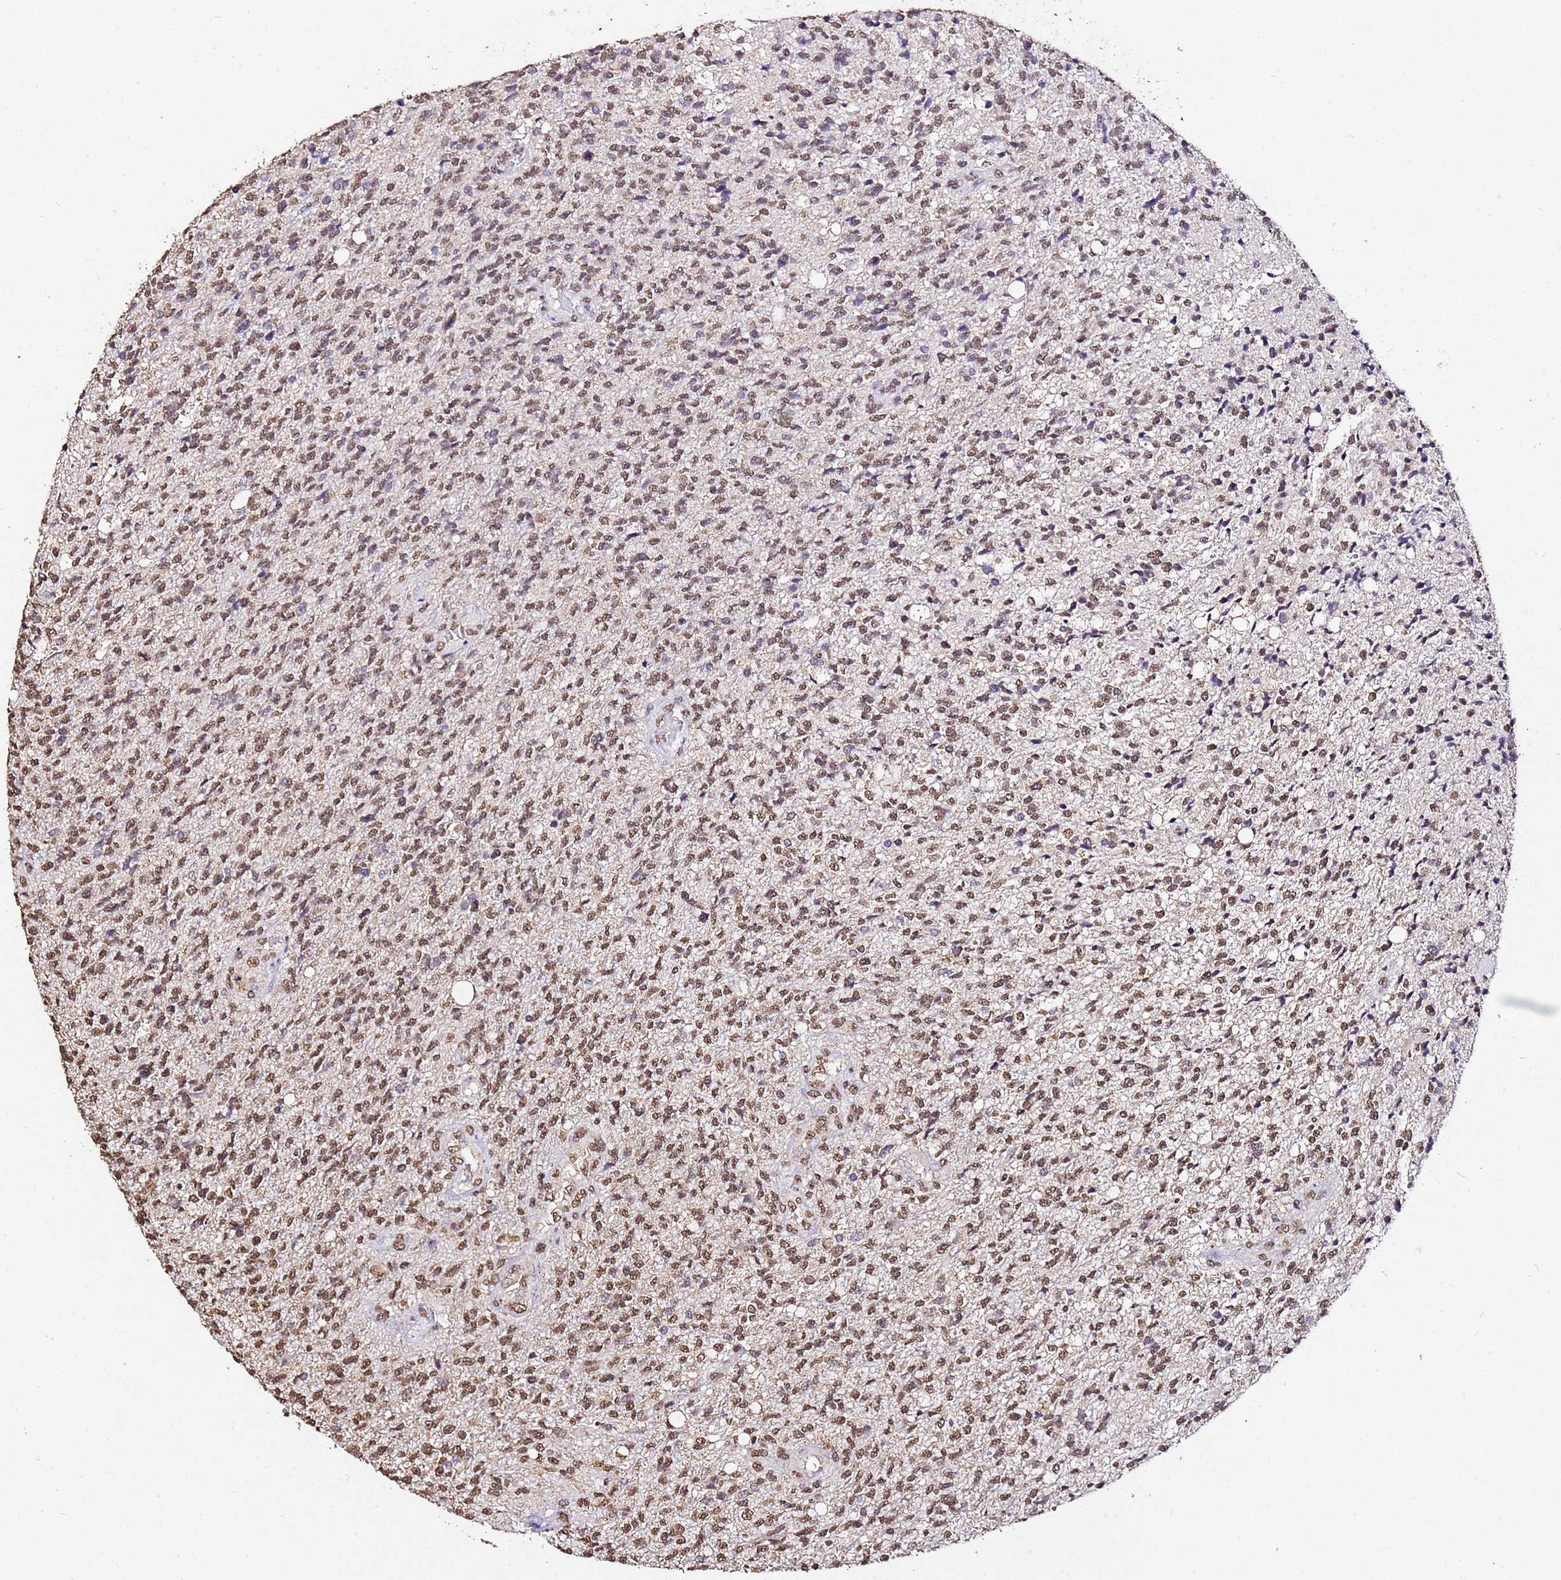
{"staining": {"intensity": "moderate", "quantity": ">75%", "location": "nuclear"}, "tissue": "glioma", "cell_type": "Tumor cells", "image_type": "cancer", "snomed": [{"axis": "morphology", "description": "Glioma, malignant, High grade"}, {"axis": "topography", "description": "Brain"}], "caption": "This micrograph displays malignant high-grade glioma stained with IHC to label a protein in brown. The nuclear of tumor cells show moderate positivity for the protein. Nuclei are counter-stained blue.", "gene": "MYOCD", "patient": {"sex": "male", "age": 56}}